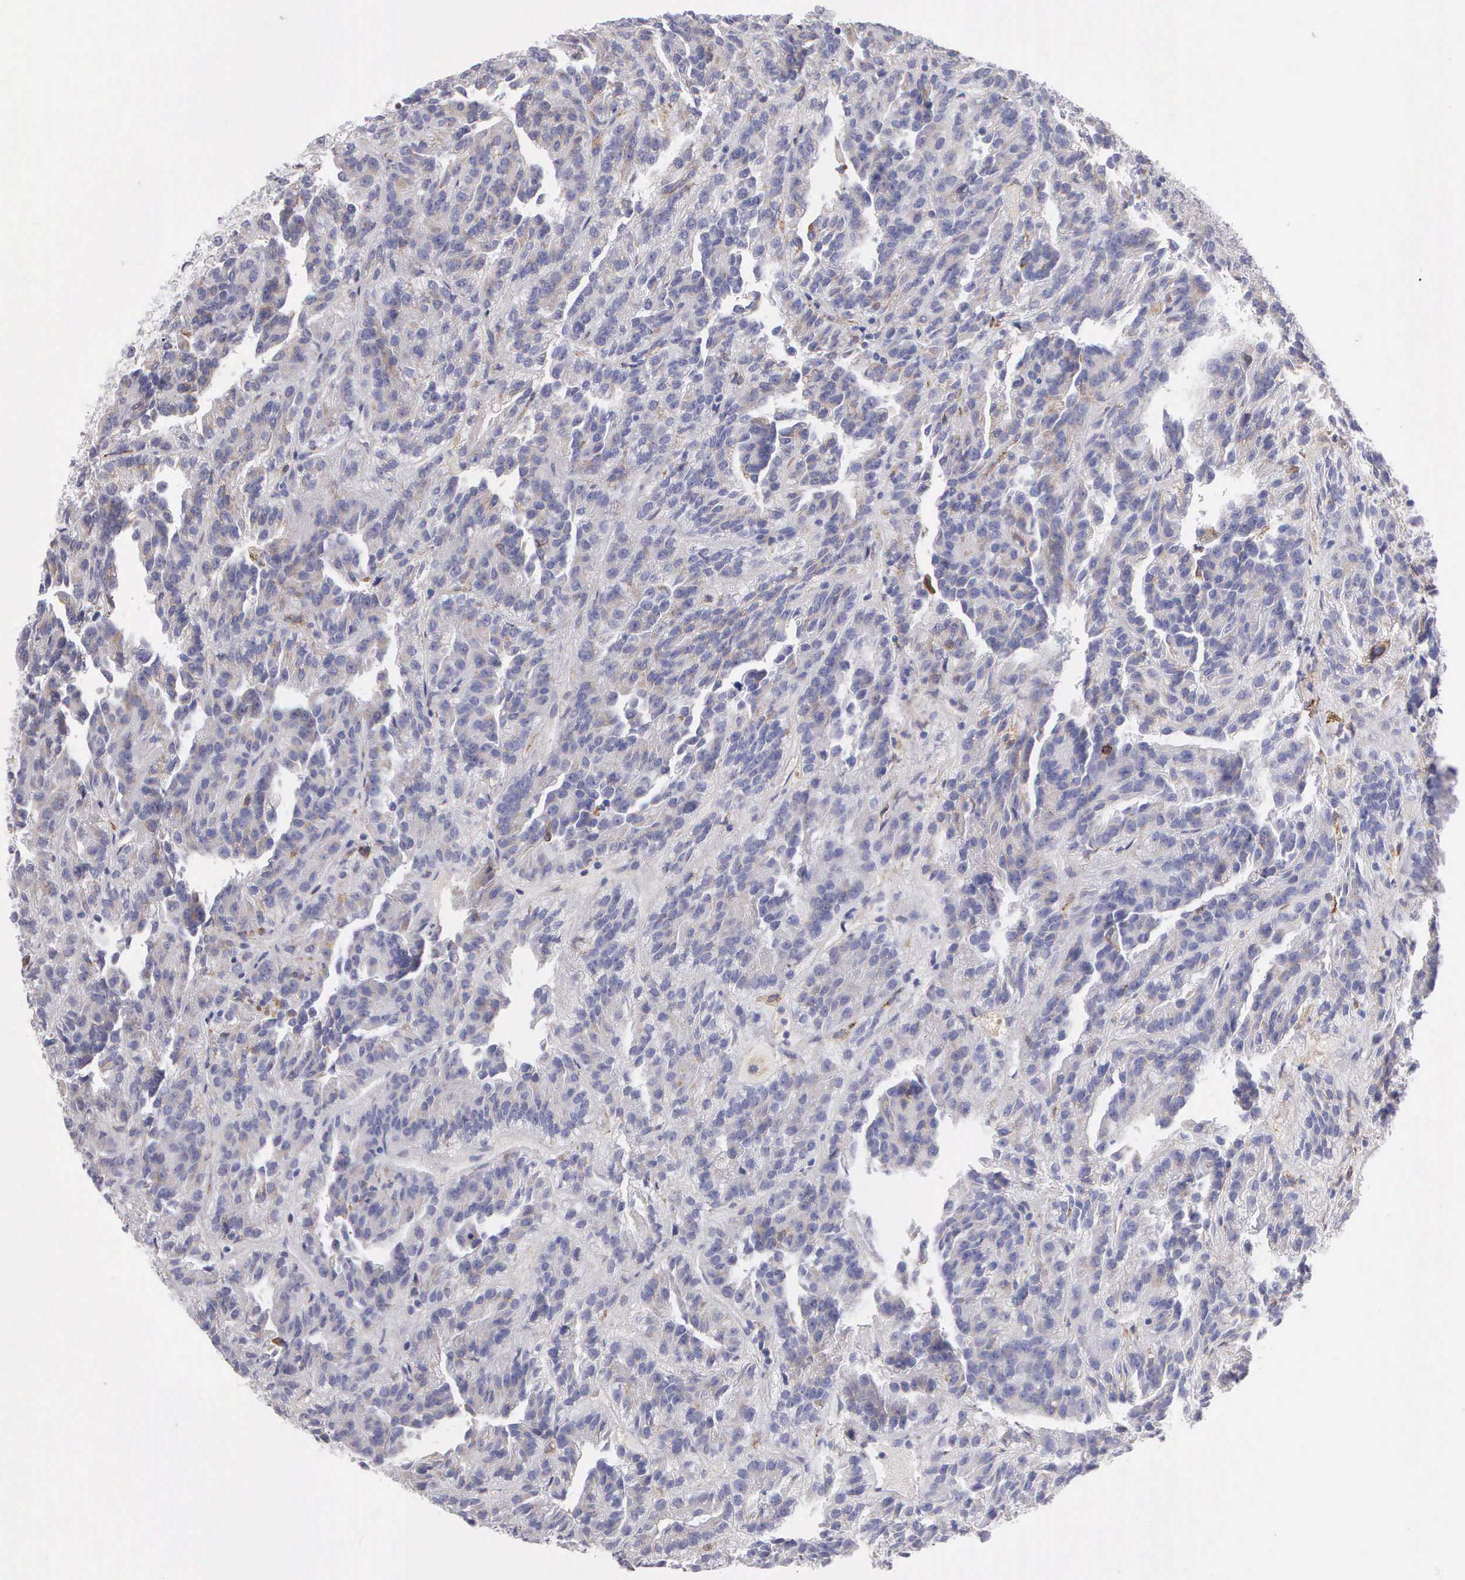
{"staining": {"intensity": "weak", "quantity": "<25%", "location": "cytoplasmic/membranous"}, "tissue": "renal cancer", "cell_type": "Tumor cells", "image_type": "cancer", "snomed": [{"axis": "morphology", "description": "Adenocarcinoma, NOS"}, {"axis": "topography", "description": "Kidney"}], "caption": "A micrograph of renal adenocarcinoma stained for a protein shows no brown staining in tumor cells.", "gene": "TYRP1", "patient": {"sex": "male", "age": 46}}